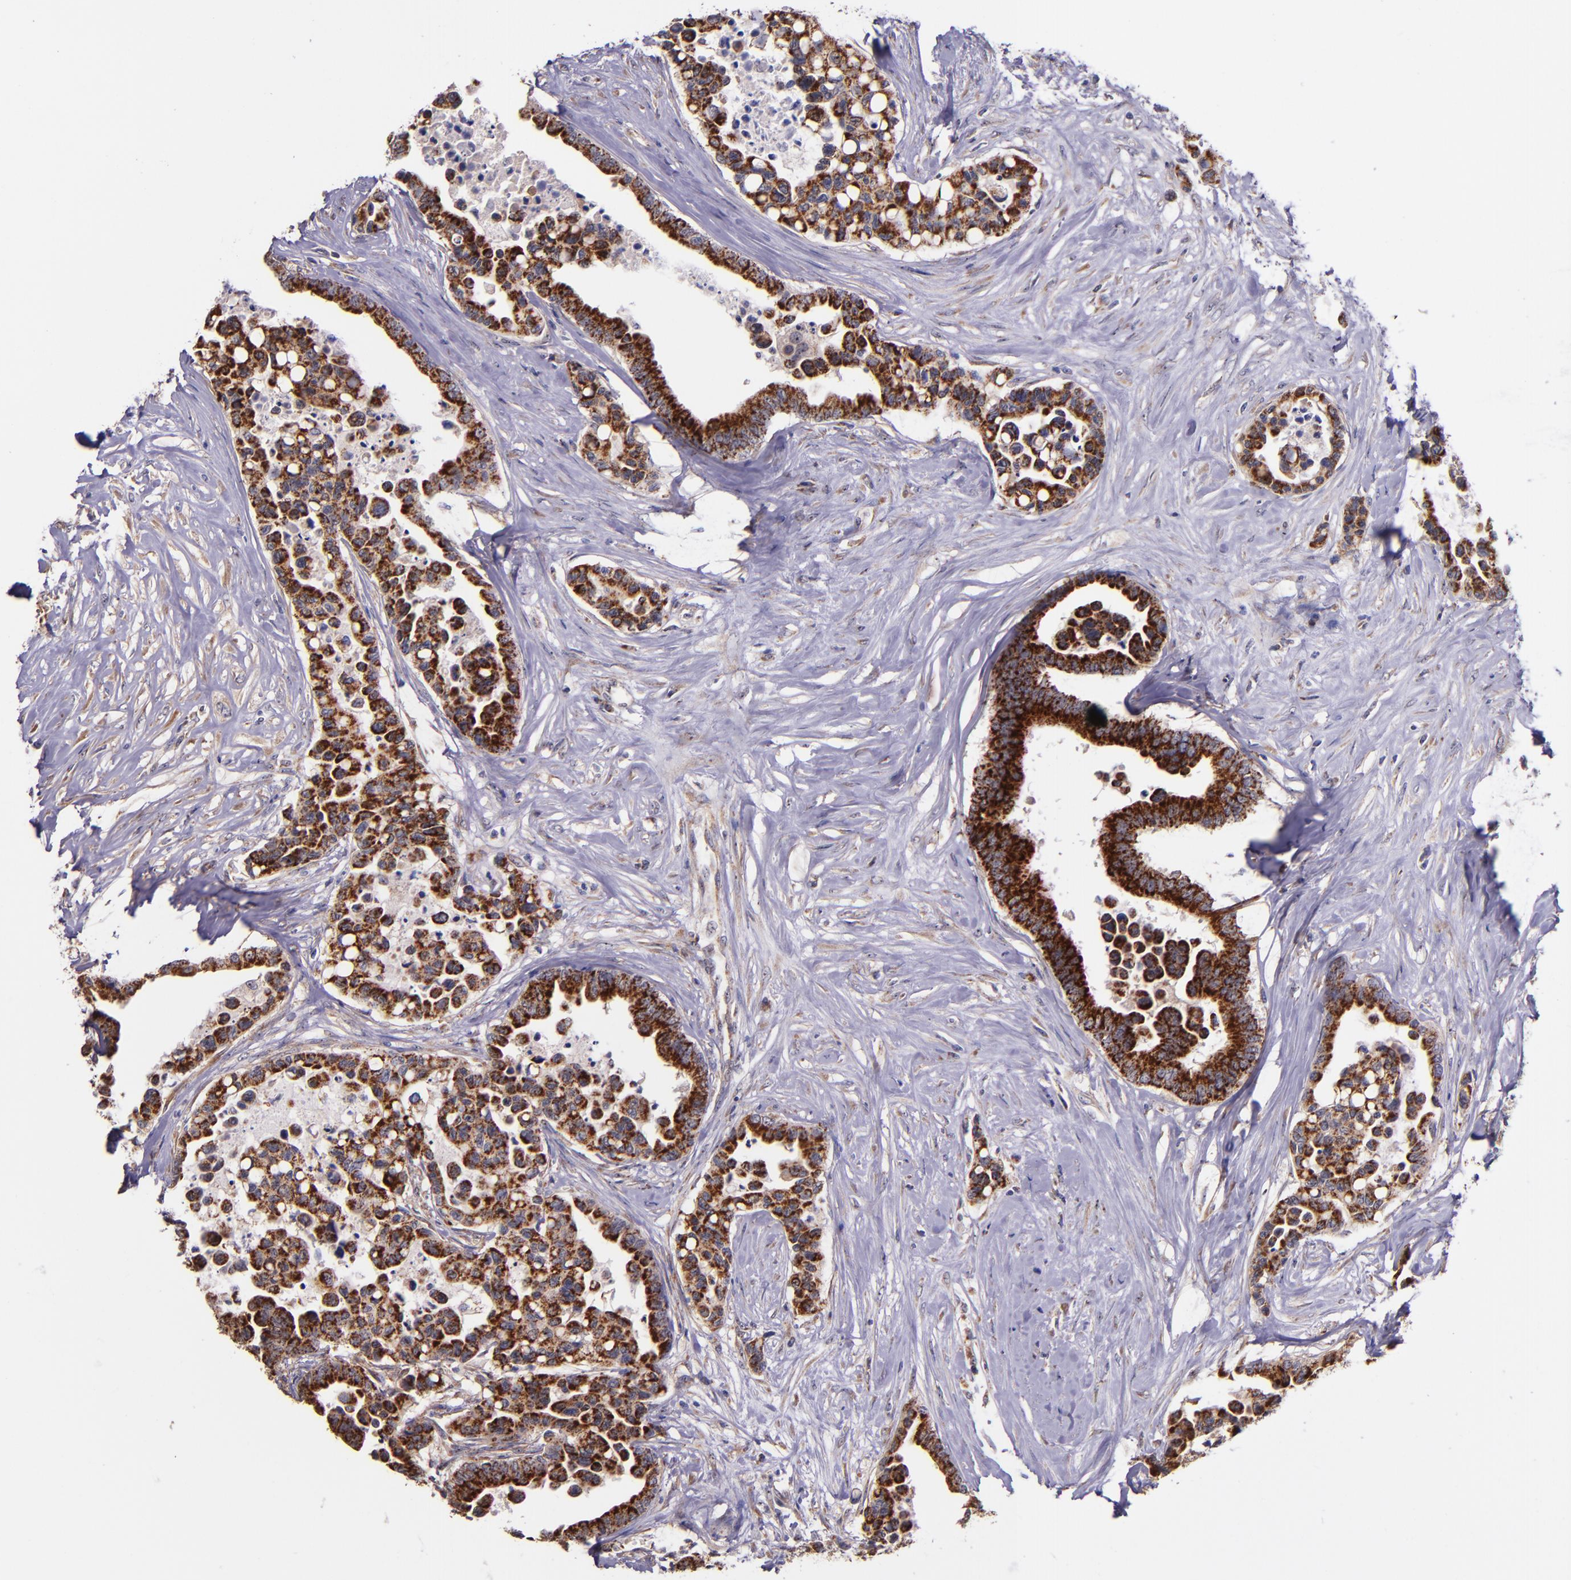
{"staining": {"intensity": "strong", "quantity": ">75%", "location": "cytoplasmic/membranous"}, "tissue": "colorectal cancer", "cell_type": "Tumor cells", "image_type": "cancer", "snomed": [{"axis": "morphology", "description": "Adenocarcinoma, NOS"}, {"axis": "topography", "description": "Colon"}], "caption": "Protein analysis of adenocarcinoma (colorectal) tissue demonstrates strong cytoplasmic/membranous expression in about >75% of tumor cells.", "gene": "SHC1", "patient": {"sex": "male", "age": 82}}